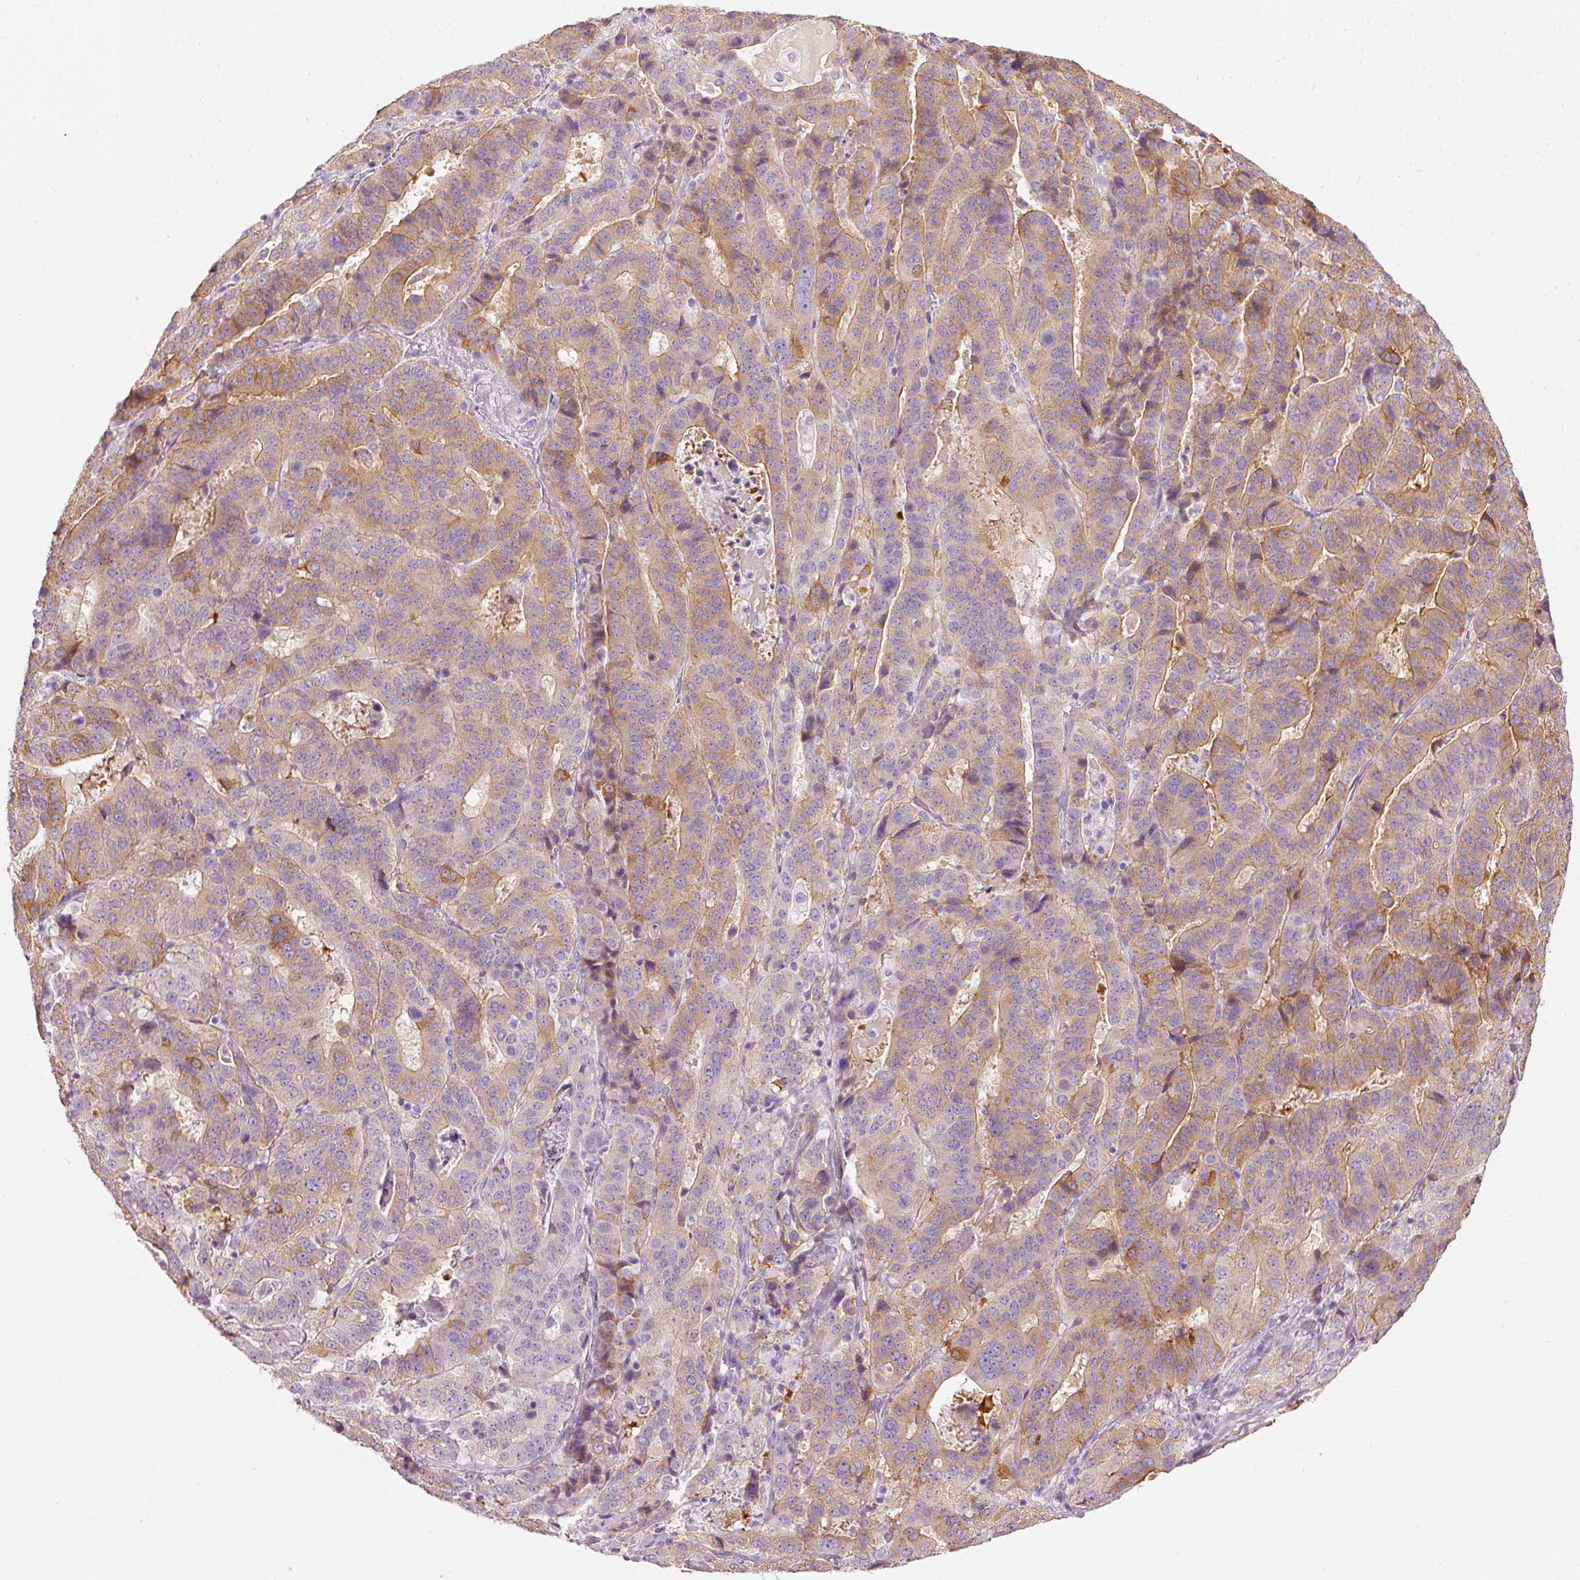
{"staining": {"intensity": "moderate", "quantity": ">75%", "location": "cytoplasmic/membranous"}, "tissue": "stomach cancer", "cell_type": "Tumor cells", "image_type": "cancer", "snomed": [{"axis": "morphology", "description": "Adenocarcinoma, NOS"}, {"axis": "topography", "description": "Stomach"}], "caption": "Protein expression by IHC demonstrates moderate cytoplasmic/membranous expression in about >75% of tumor cells in stomach adenocarcinoma.", "gene": "PDXDC1", "patient": {"sex": "male", "age": 48}}